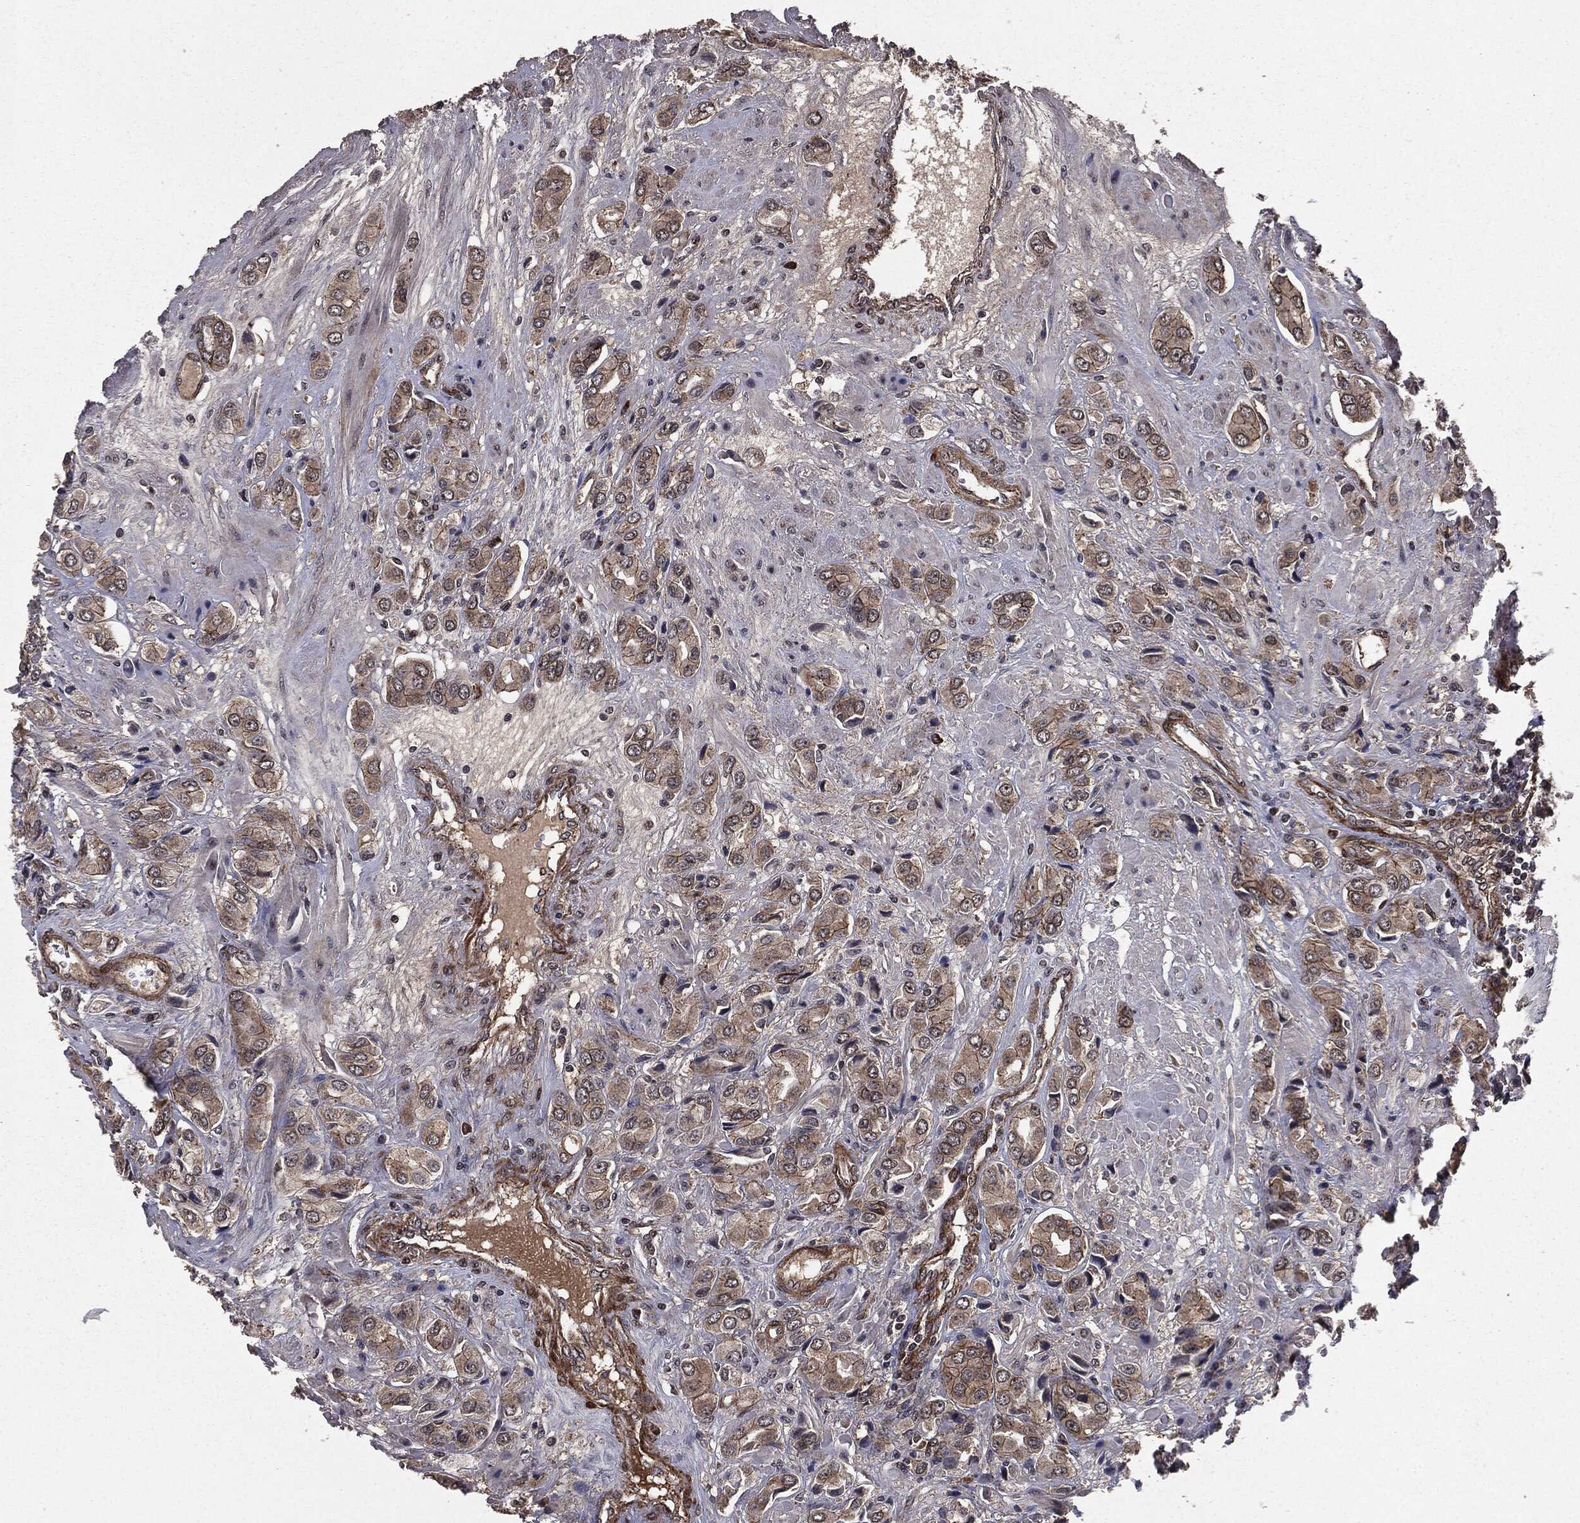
{"staining": {"intensity": "moderate", "quantity": "25%-75%", "location": "cytoplasmic/membranous"}, "tissue": "prostate cancer", "cell_type": "Tumor cells", "image_type": "cancer", "snomed": [{"axis": "morphology", "description": "Adenocarcinoma, NOS"}, {"axis": "topography", "description": "Prostate and seminal vesicle, NOS"}, {"axis": "topography", "description": "Prostate"}], "caption": "Protein expression analysis of human adenocarcinoma (prostate) reveals moderate cytoplasmic/membranous expression in approximately 25%-75% of tumor cells.", "gene": "PTPA", "patient": {"sex": "male", "age": 69}}